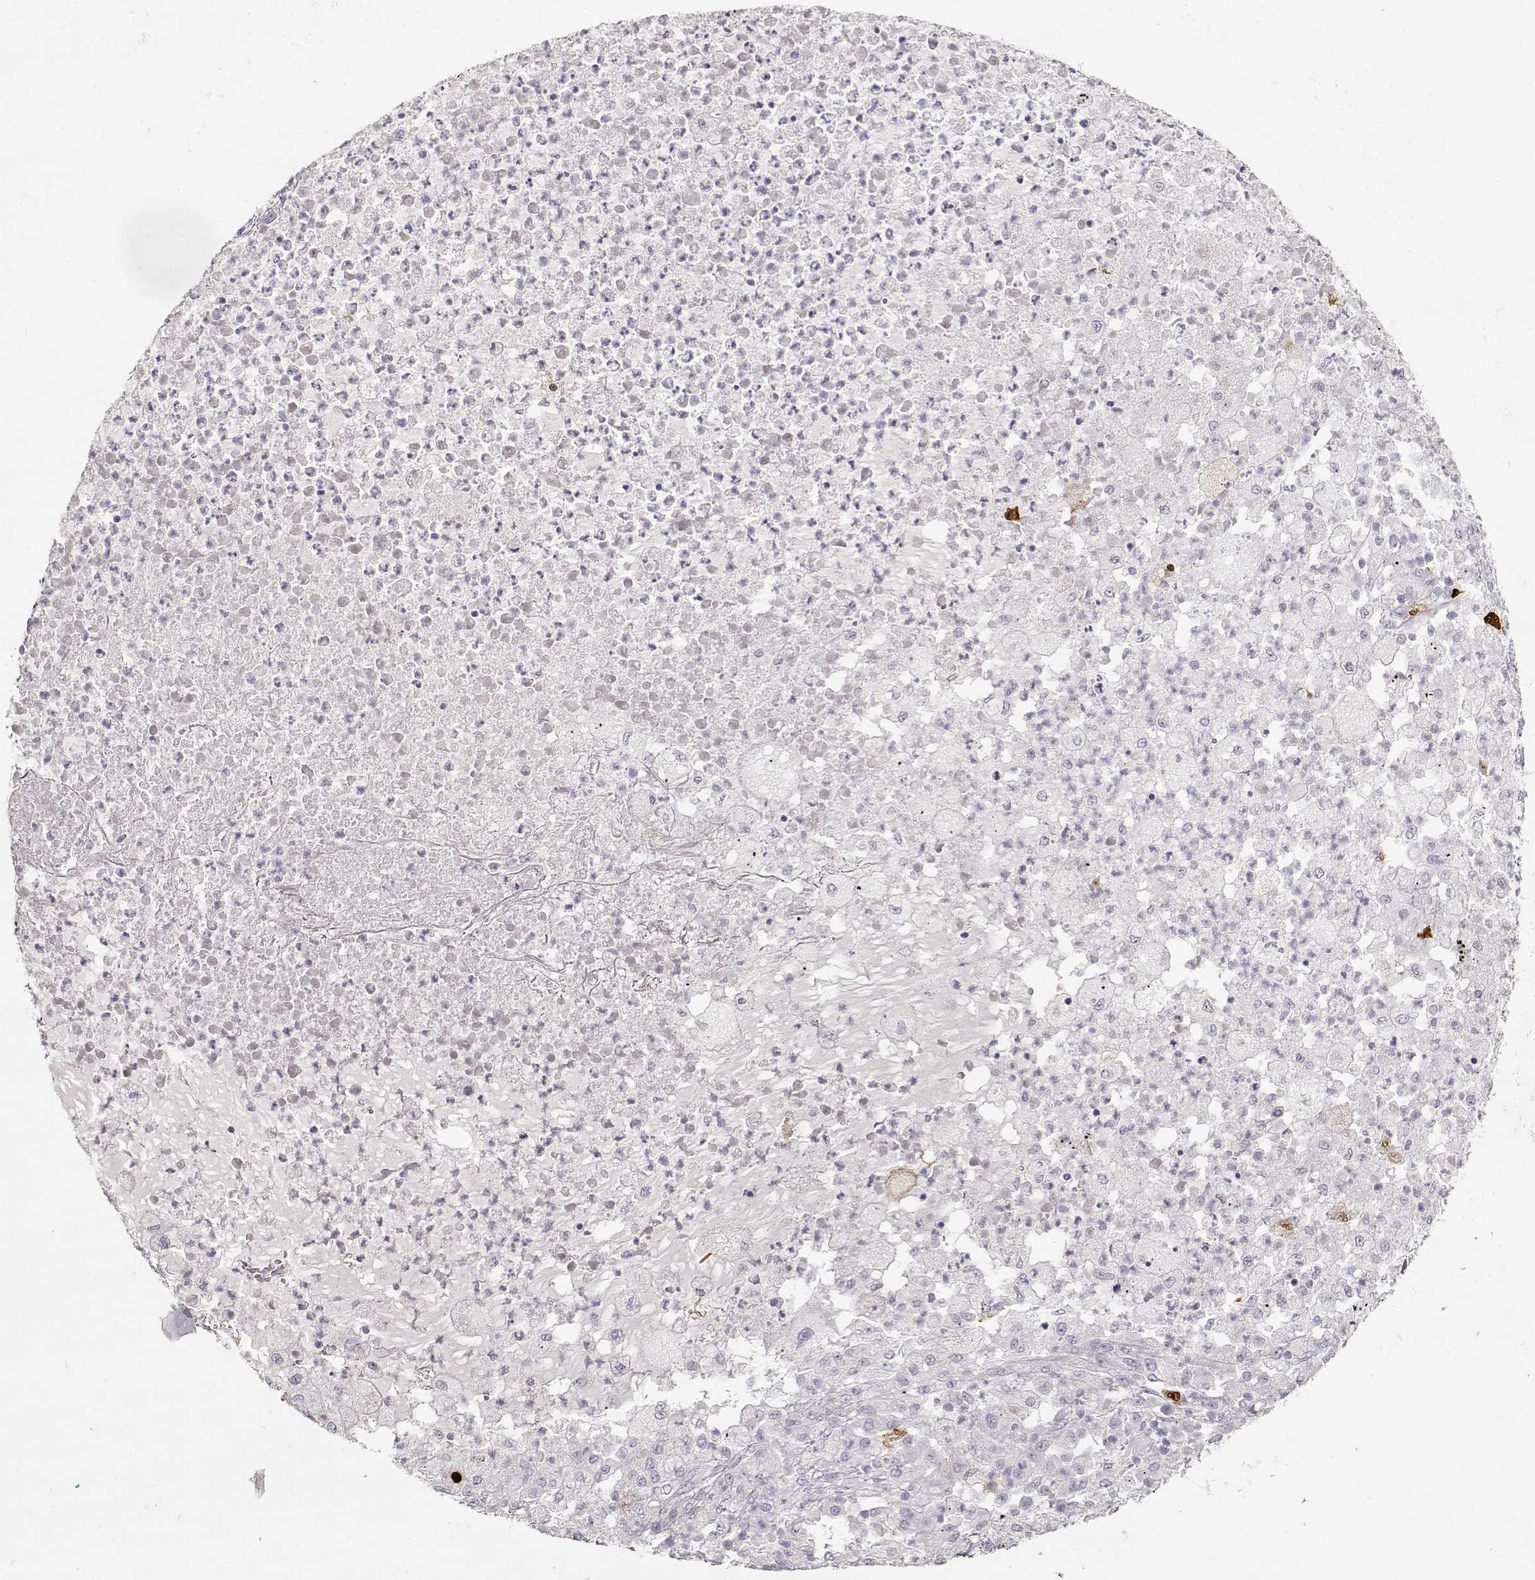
{"staining": {"intensity": "negative", "quantity": "none", "location": "none"}, "tissue": "lung cancer", "cell_type": "Tumor cells", "image_type": "cancer", "snomed": [{"axis": "morphology", "description": "Adenocarcinoma, NOS"}, {"axis": "topography", "description": "Lung"}], "caption": "Tumor cells show no significant expression in lung cancer.", "gene": "S100B", "patient": {"sex": "female", "age": 73}}